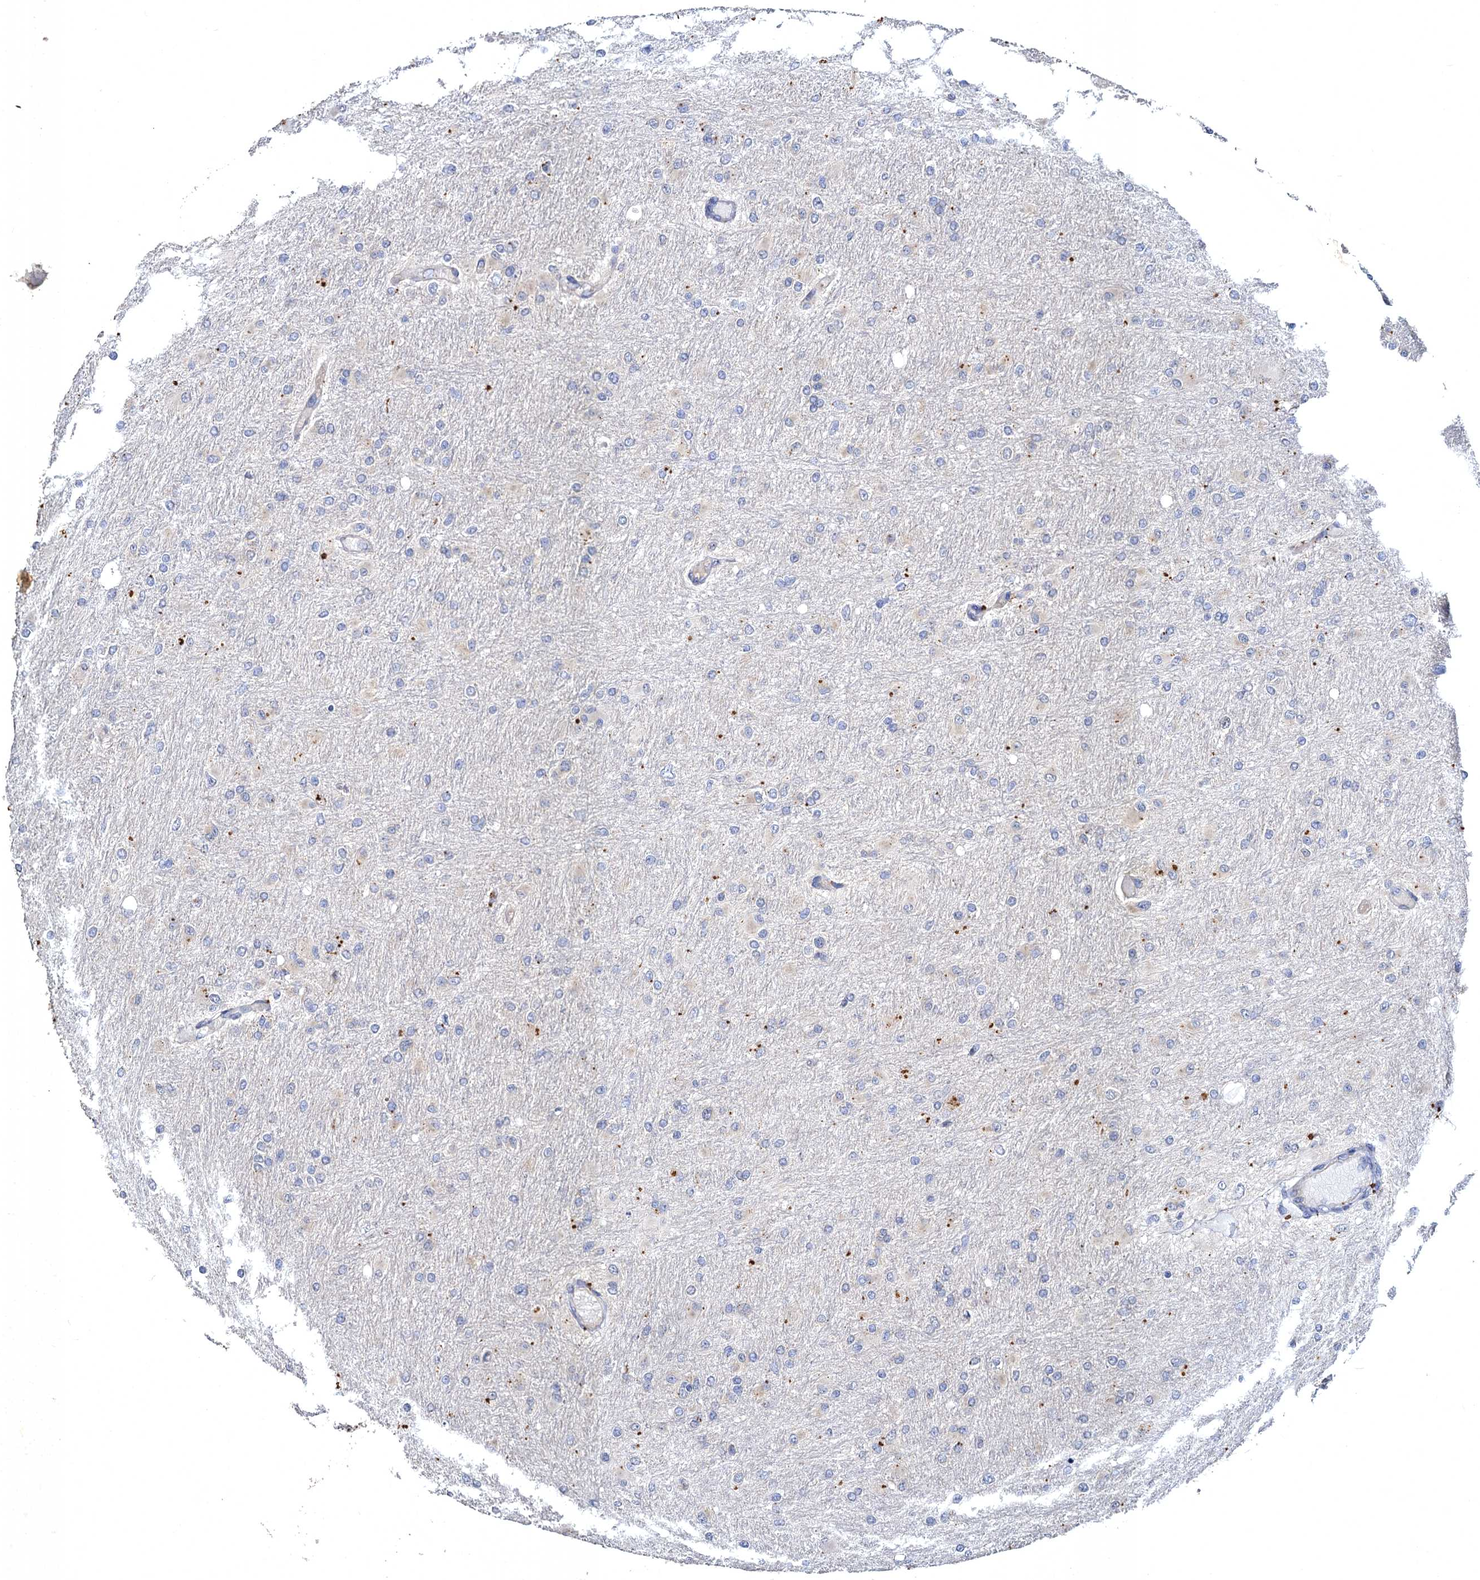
{"staining": {"intensity": "negative", "quantity": "none", "location": "none"}, "tissue": "glioma", "cell_type": "Tumor cells", "image_type": "cancer", "snomed": [{"axis": "morphology", "description": "Glioma, malignant, High grade"}, {"axis": "topography", "description": "Cerebral cortex"}], "caption": "Histopathology image shows no significant protein positivity in tumor cells of high-grade glioma (malignant).", "gene": "ATP9A", "patient": {"sex": "female", "age": 36}}